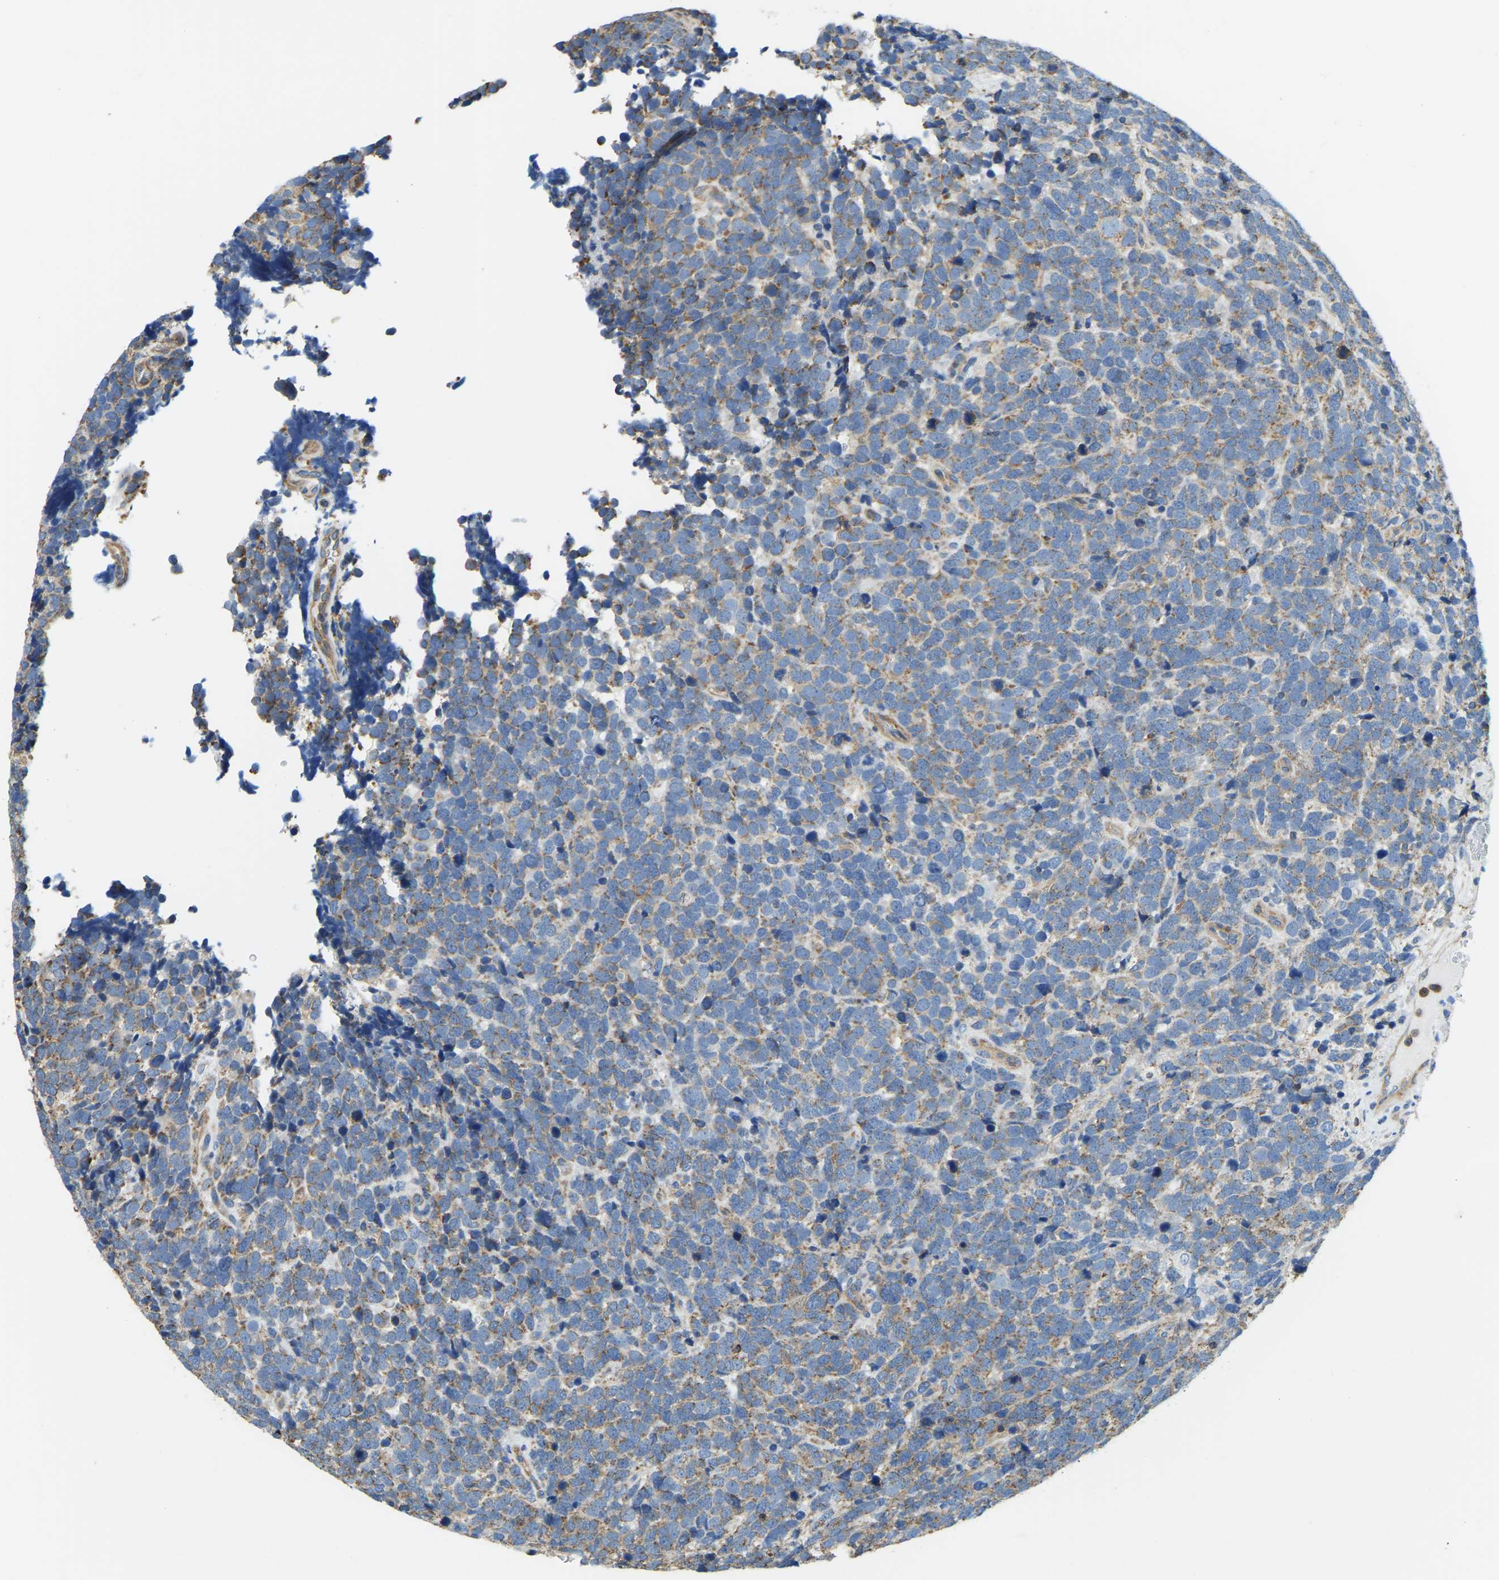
{"staining": {"intensity": "moderate", "quantity": ">75%", "location": "cytoplasmic/membranous"}, "tissue": "urothelial cancer", "cell_type": "Tumor cells", "image_type": "cancer", "snomed": [{"axis": "morphology", "description": "Urothelial carcinoma, High grade"}, {"axis": "topography", "description": "Urinary bladder"}], "caption": "A medium amount of moderate cytoplasmic/membranous expression is appreciated in about >75% of tumor cells in urothelial cancer tissue.", "gene": "AHNAK", "patient": {"sex": "female", "age": 82}}